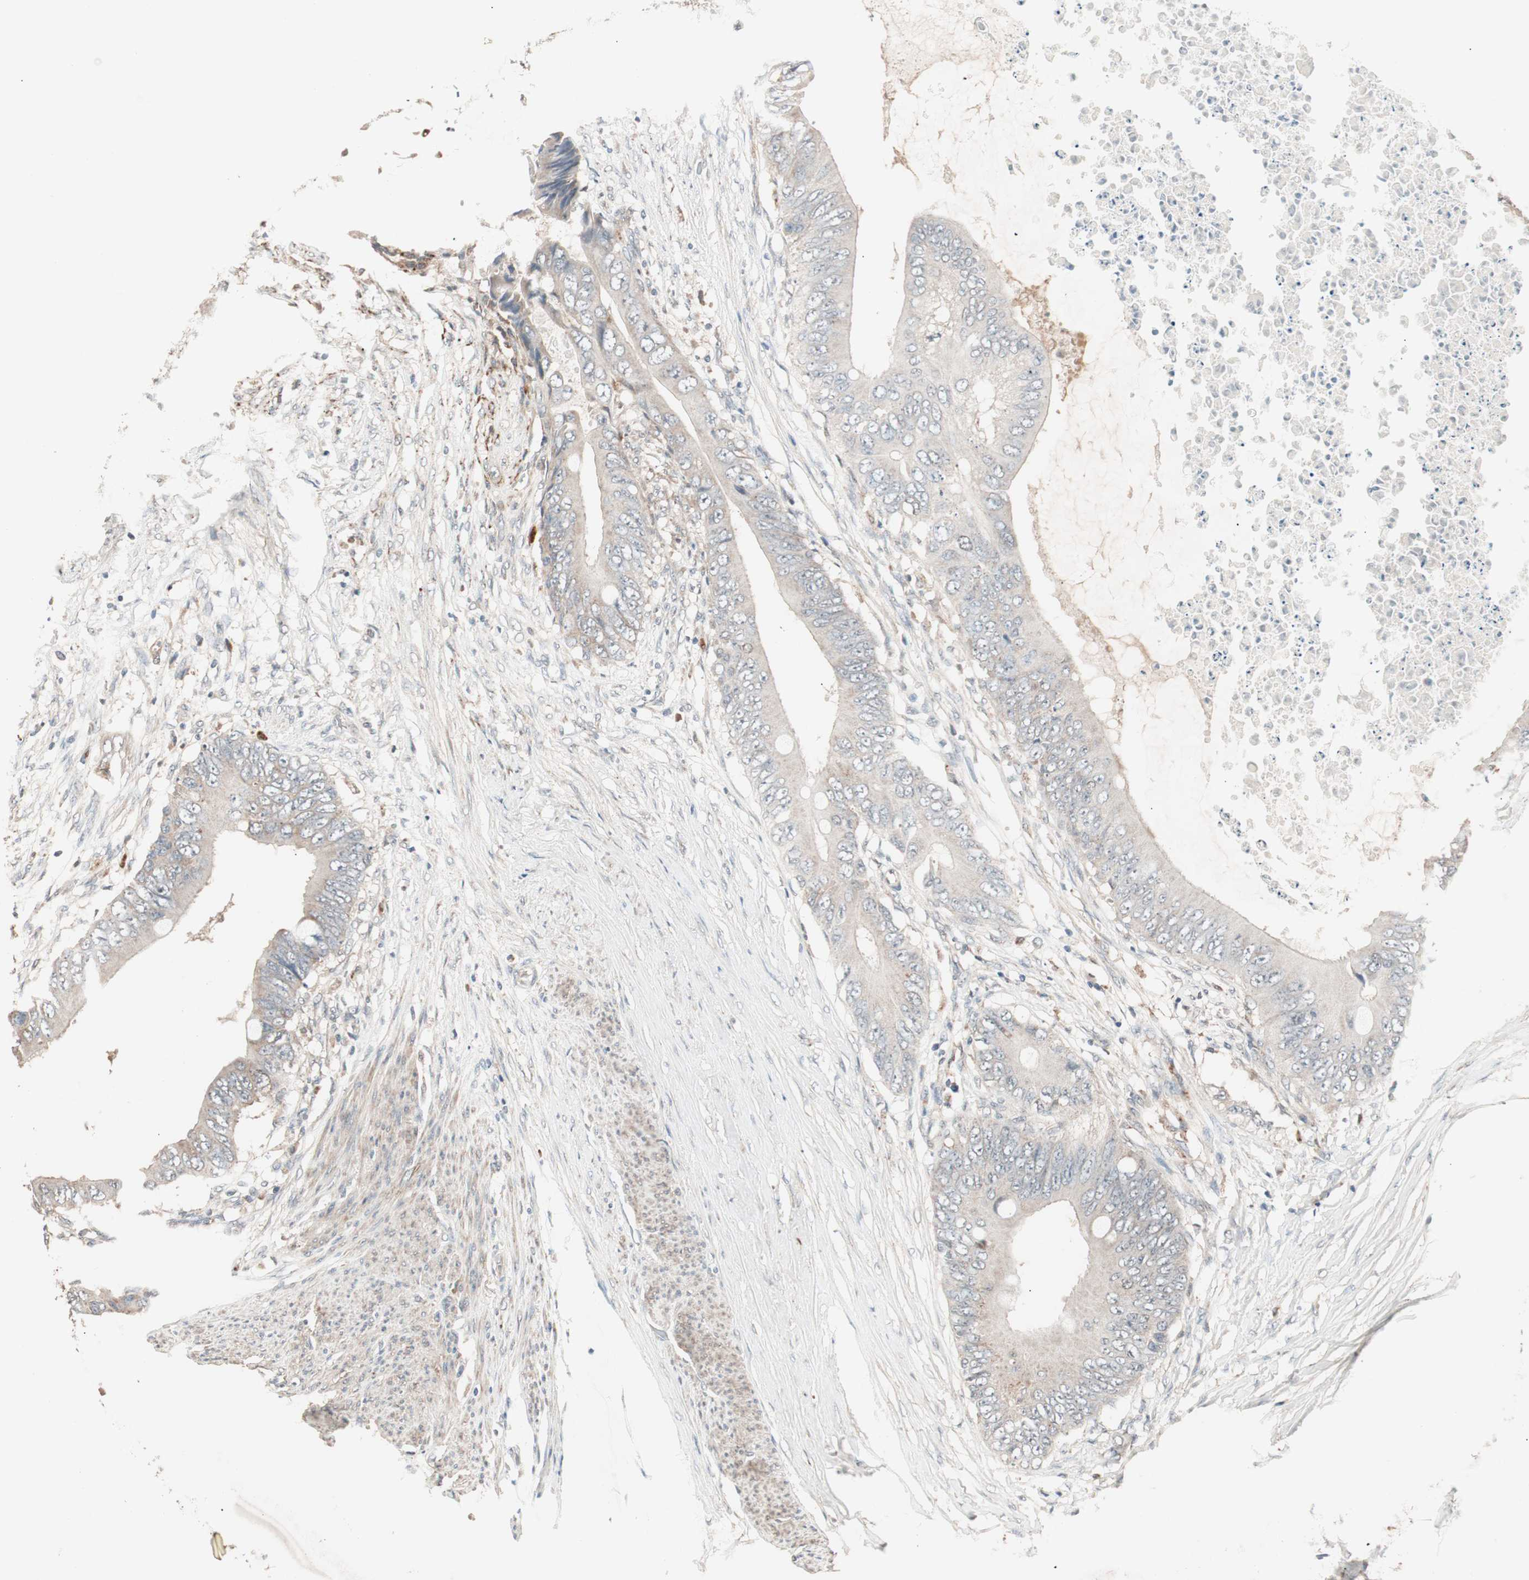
{"staining": {"intensity": "weak", "quantity": ">75%", "location": "cytoplasmic/membranous"}, "tissue": "colorectal cancer", "cell_type": "Tumor cells", "image_type": "cancer", "snomed": [{"axis": "morphology", "description": "Normal tissue, NOS"}, {"axis": "morphology", "description": "Adenocarcinoma, NOS"}, {"axis": "topography", "description": "Rectum"}, {"axis": "topography", "description": "Peripheral nerve tissue"}], "caption": "Adenocarcinoma (colorectal) tissue shows weak cytoplasmic/membranous staining in approximately >75% of tumor cells, visualized by immunohistochemistry.", "gene": "NFRKB", "patient": {"sex": "female", "age": 77}}